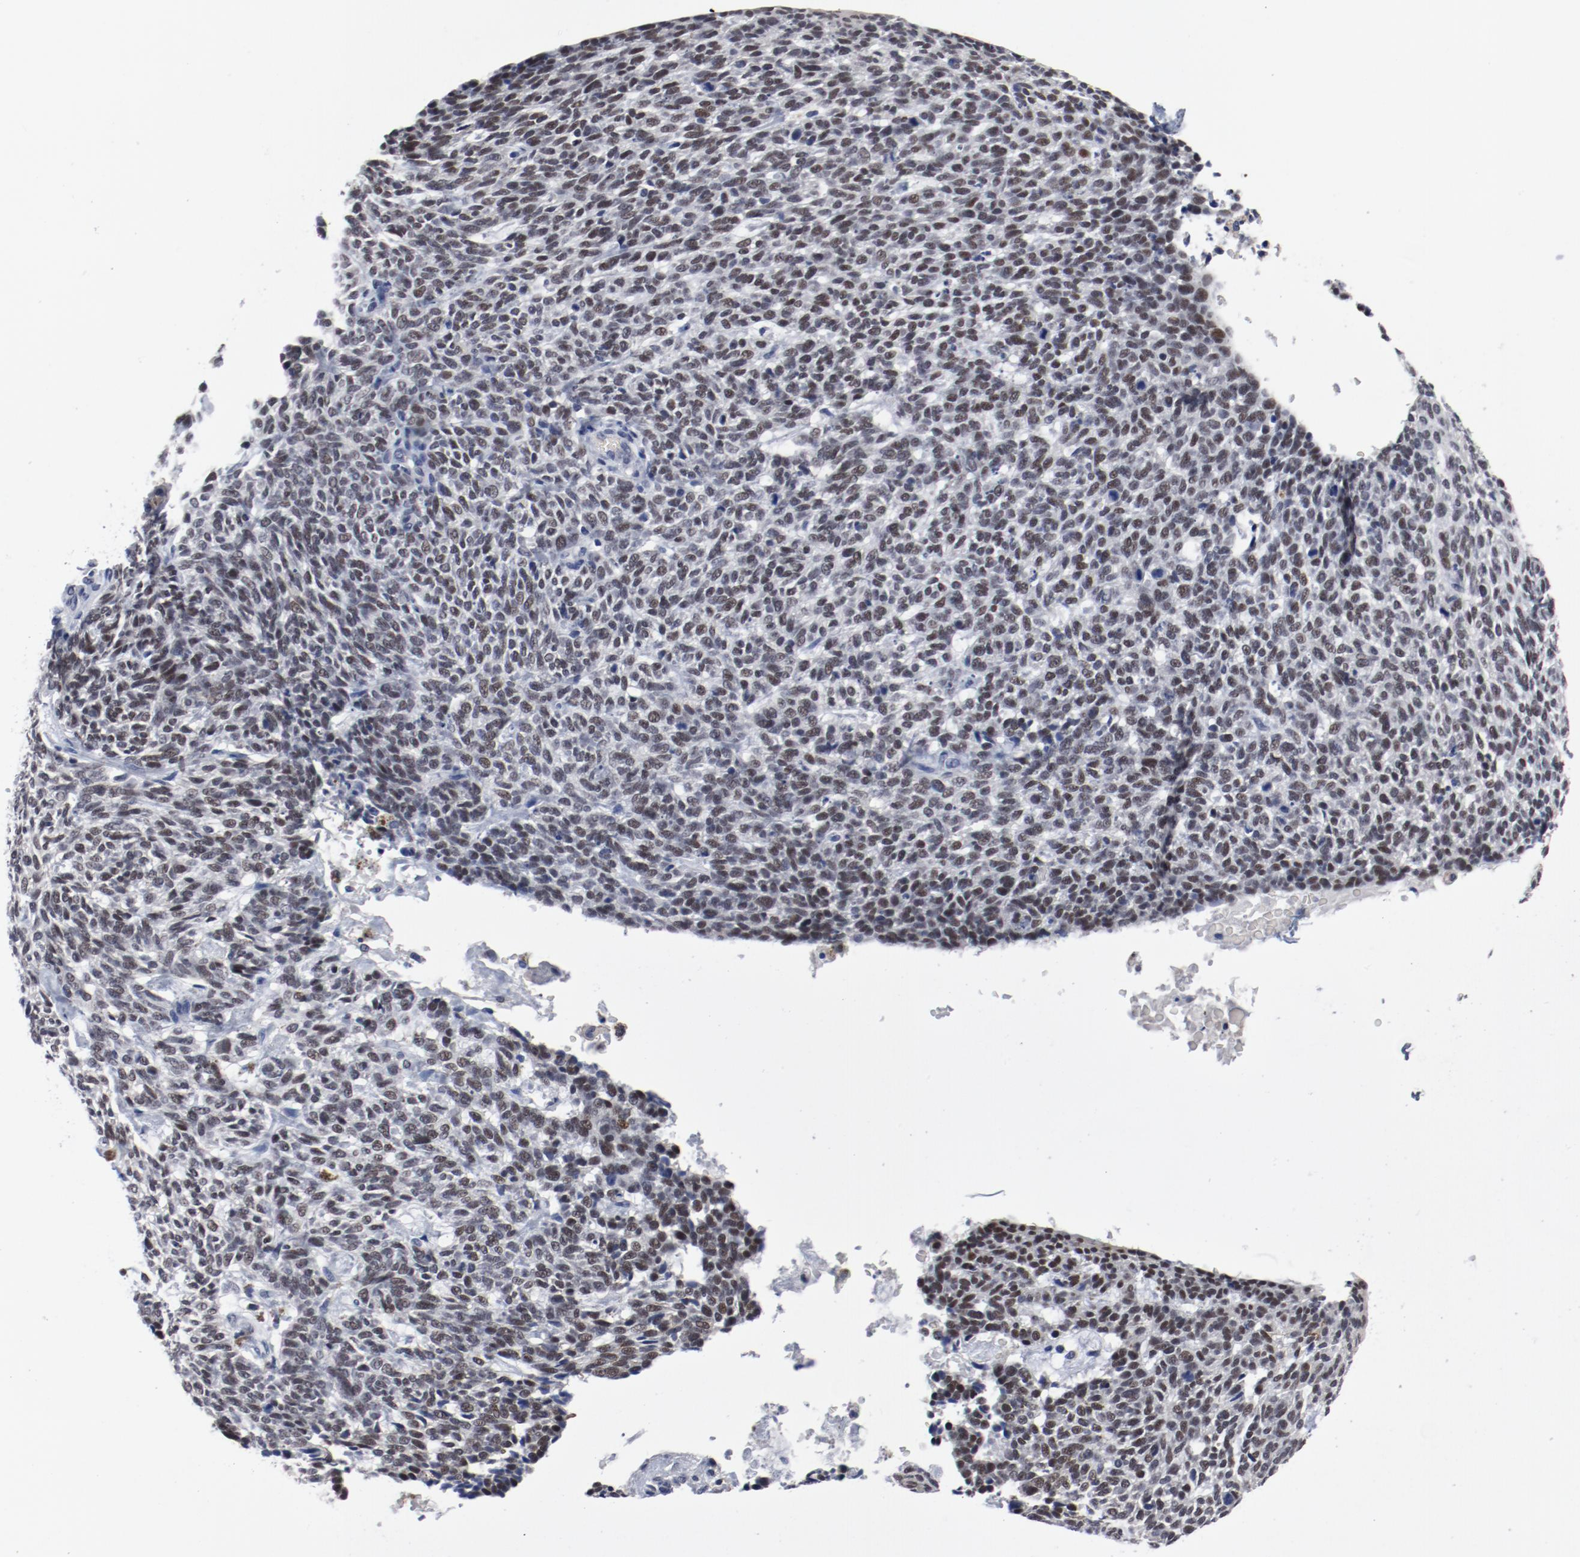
{"staining": {"intensity": "weak", "quantity": "25%-75%", "location": "nuclear"}, "tissue": "skin cancer", "cell_type": "Tumor cells", "image_type": "cancer", "snomed": [{"axis": "morphology", "description": "Normal tissue, NOS"}, {"axis": "morphology", "description": "Basal cell carcinoma"}, {"axis": "topography", "description": "Skin"}], "caption": "This micrograph displays basal cell carcinoma (skin) stained with IHC to label a protein in brown. The nuclear of tumor cells show weak positivity for the protein. Nuclei are counter-stained blue.", "gene": "ANKLE2", "patient": {"sex": "male", "age": 87}}